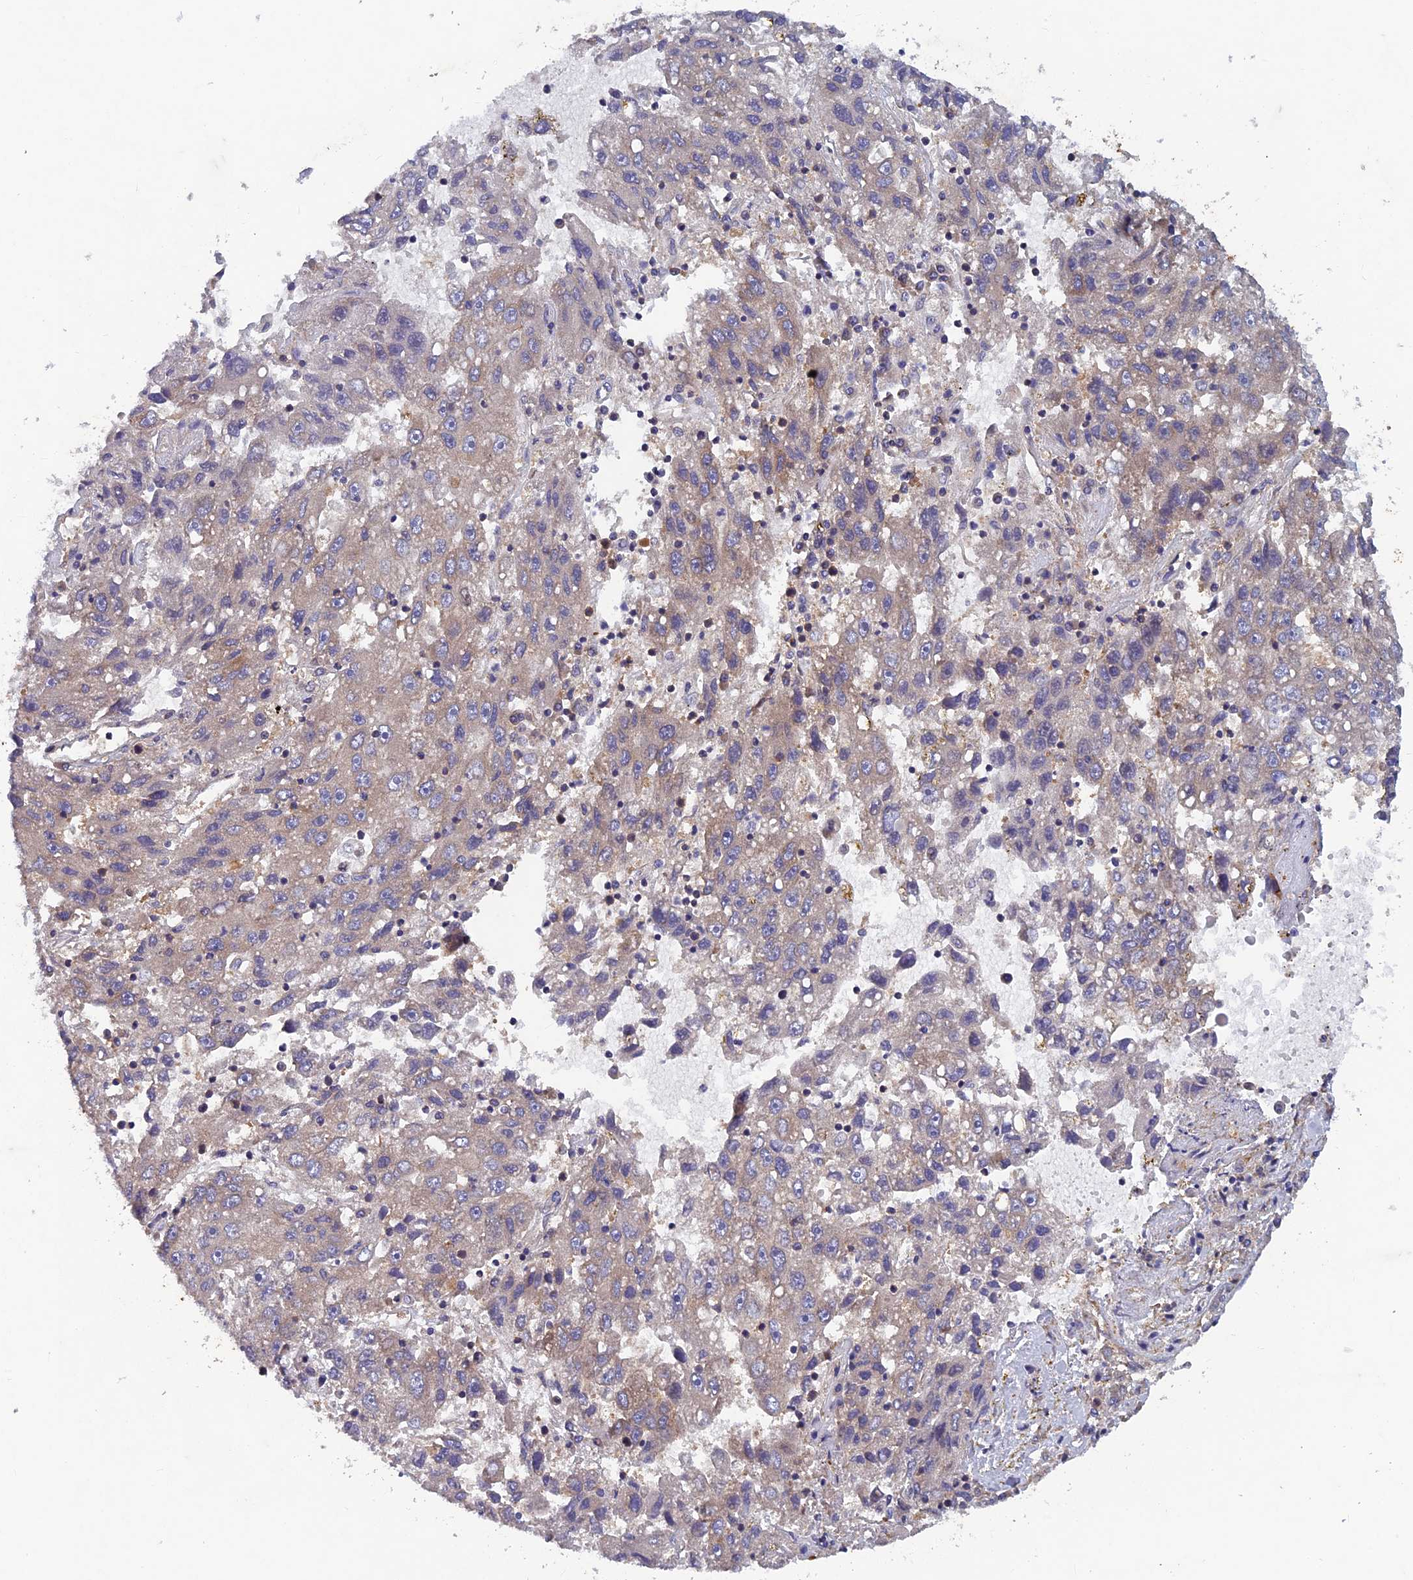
{"staining": {"intensity": "weak", "quantity": "25%-75%", "location": "cytoplasmic/membranous"}, "tissue": "liver cancer", "cell_type": "Tumor cells", "image_type": "cancer", "snomed": [{"axis": "morphology", "description": "Carcinoma, Hepatocellular, NOS"}, {"axis": "topography", "description": "Liver"}], "caption": "Hepatocellular carcinoma (liver) tissue exhibits weak cytoplasmic/membranous staining in about 25%-75% of tumor cells, visualized by immunohistochemistry.", "gene": "NCAPG", "patient": {"sex": "male", "age": 49}}